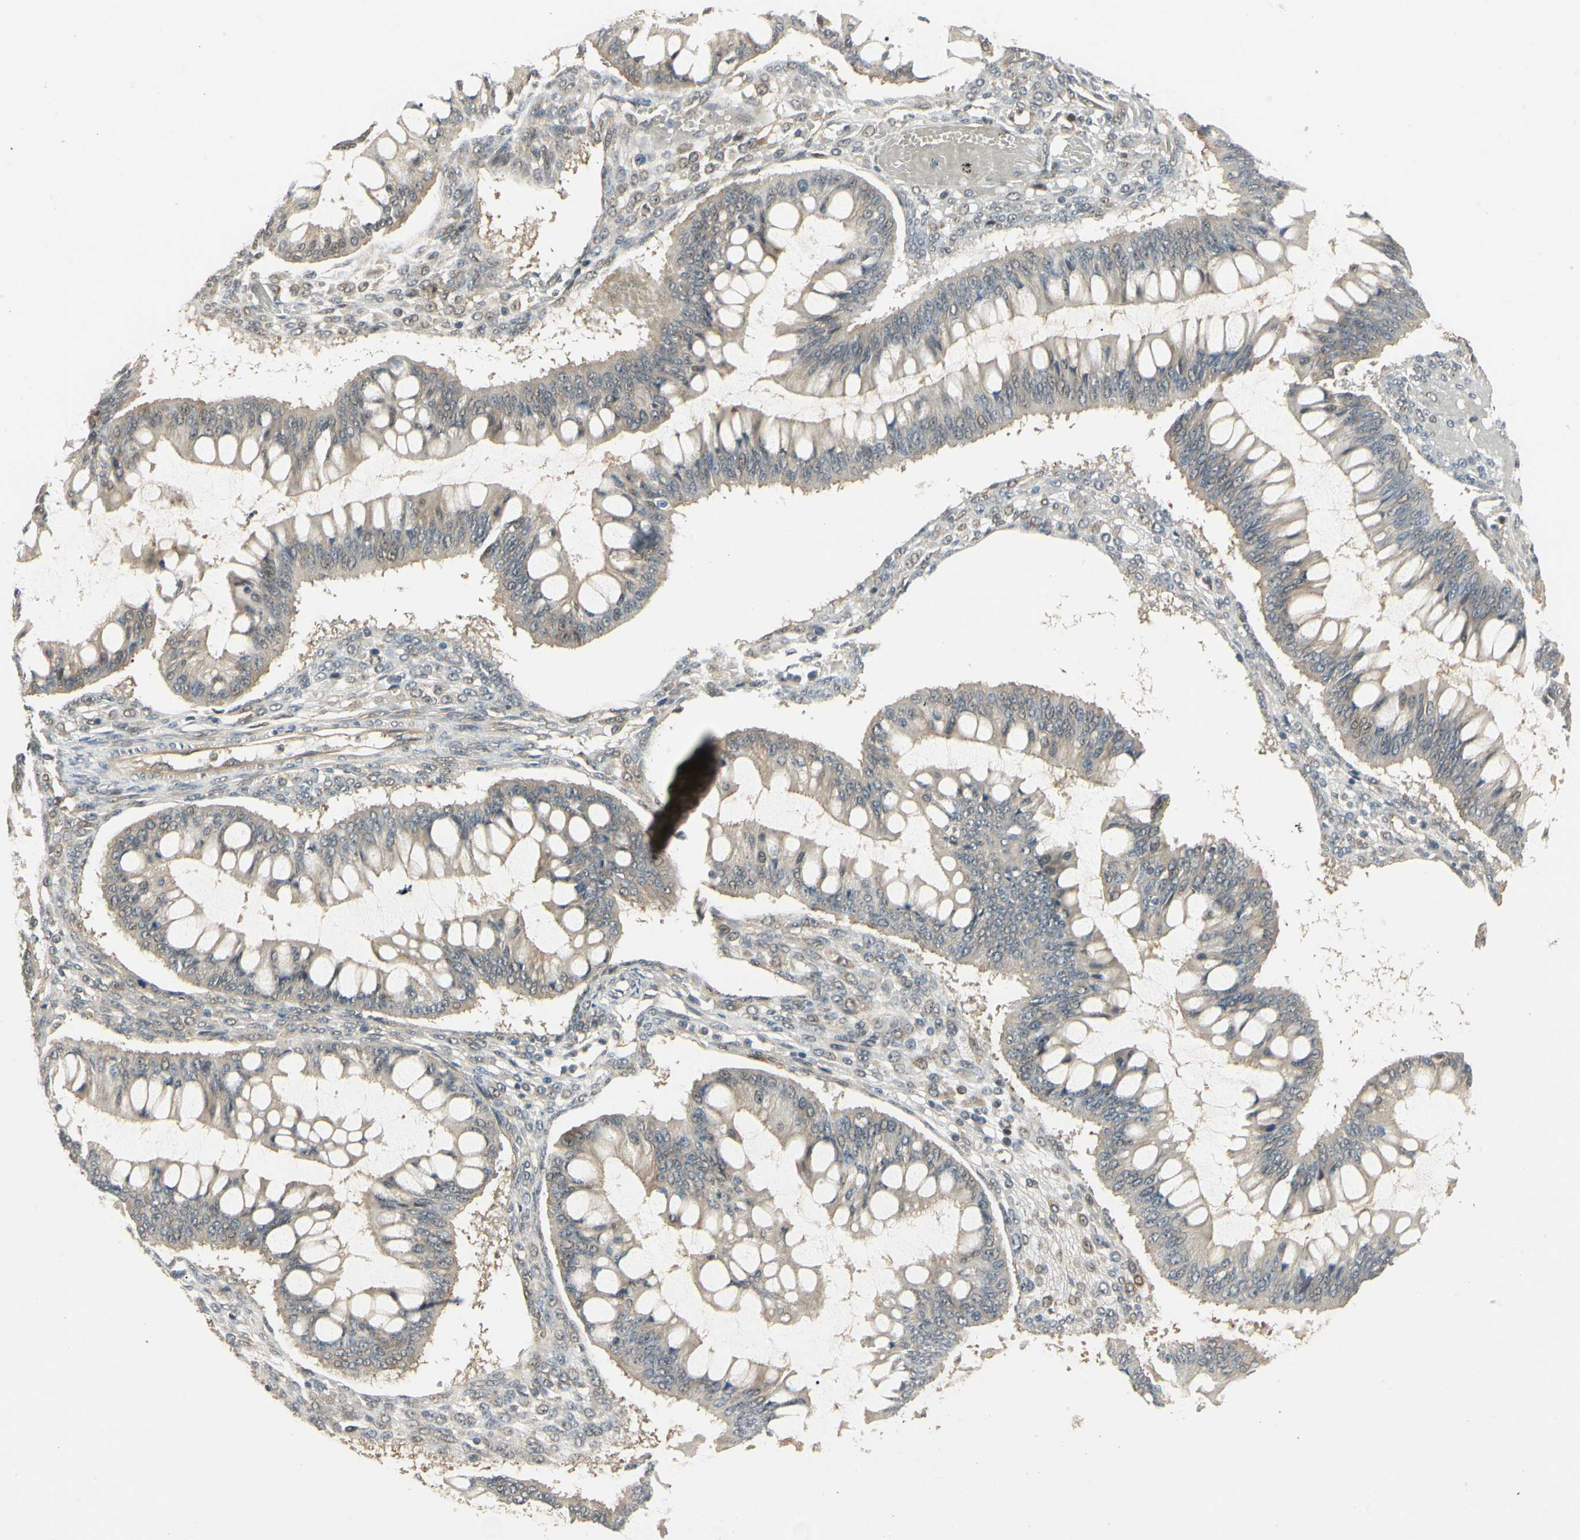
{"staining": {"intensity": "weak", "quantity": "<25%", "location": "cytoplasmic/membranous"}, "tissue": "ovarian cancer", "cell_type": "Tumor cells", "image_type": "cancer", "snomed": [{"axis": "morphology", "description": "Cystadenocarcinoma, mucinous, NOS"}, {"axis": "topography", "description": "Ovary"}], "caption": "Photomicrograph shows no significant protein staining in tumor cells of mucinous cystadenocarcinoma (ovarian).", "gene": "UBE2Z", "patient": {"sex": "female", "age": 73}}